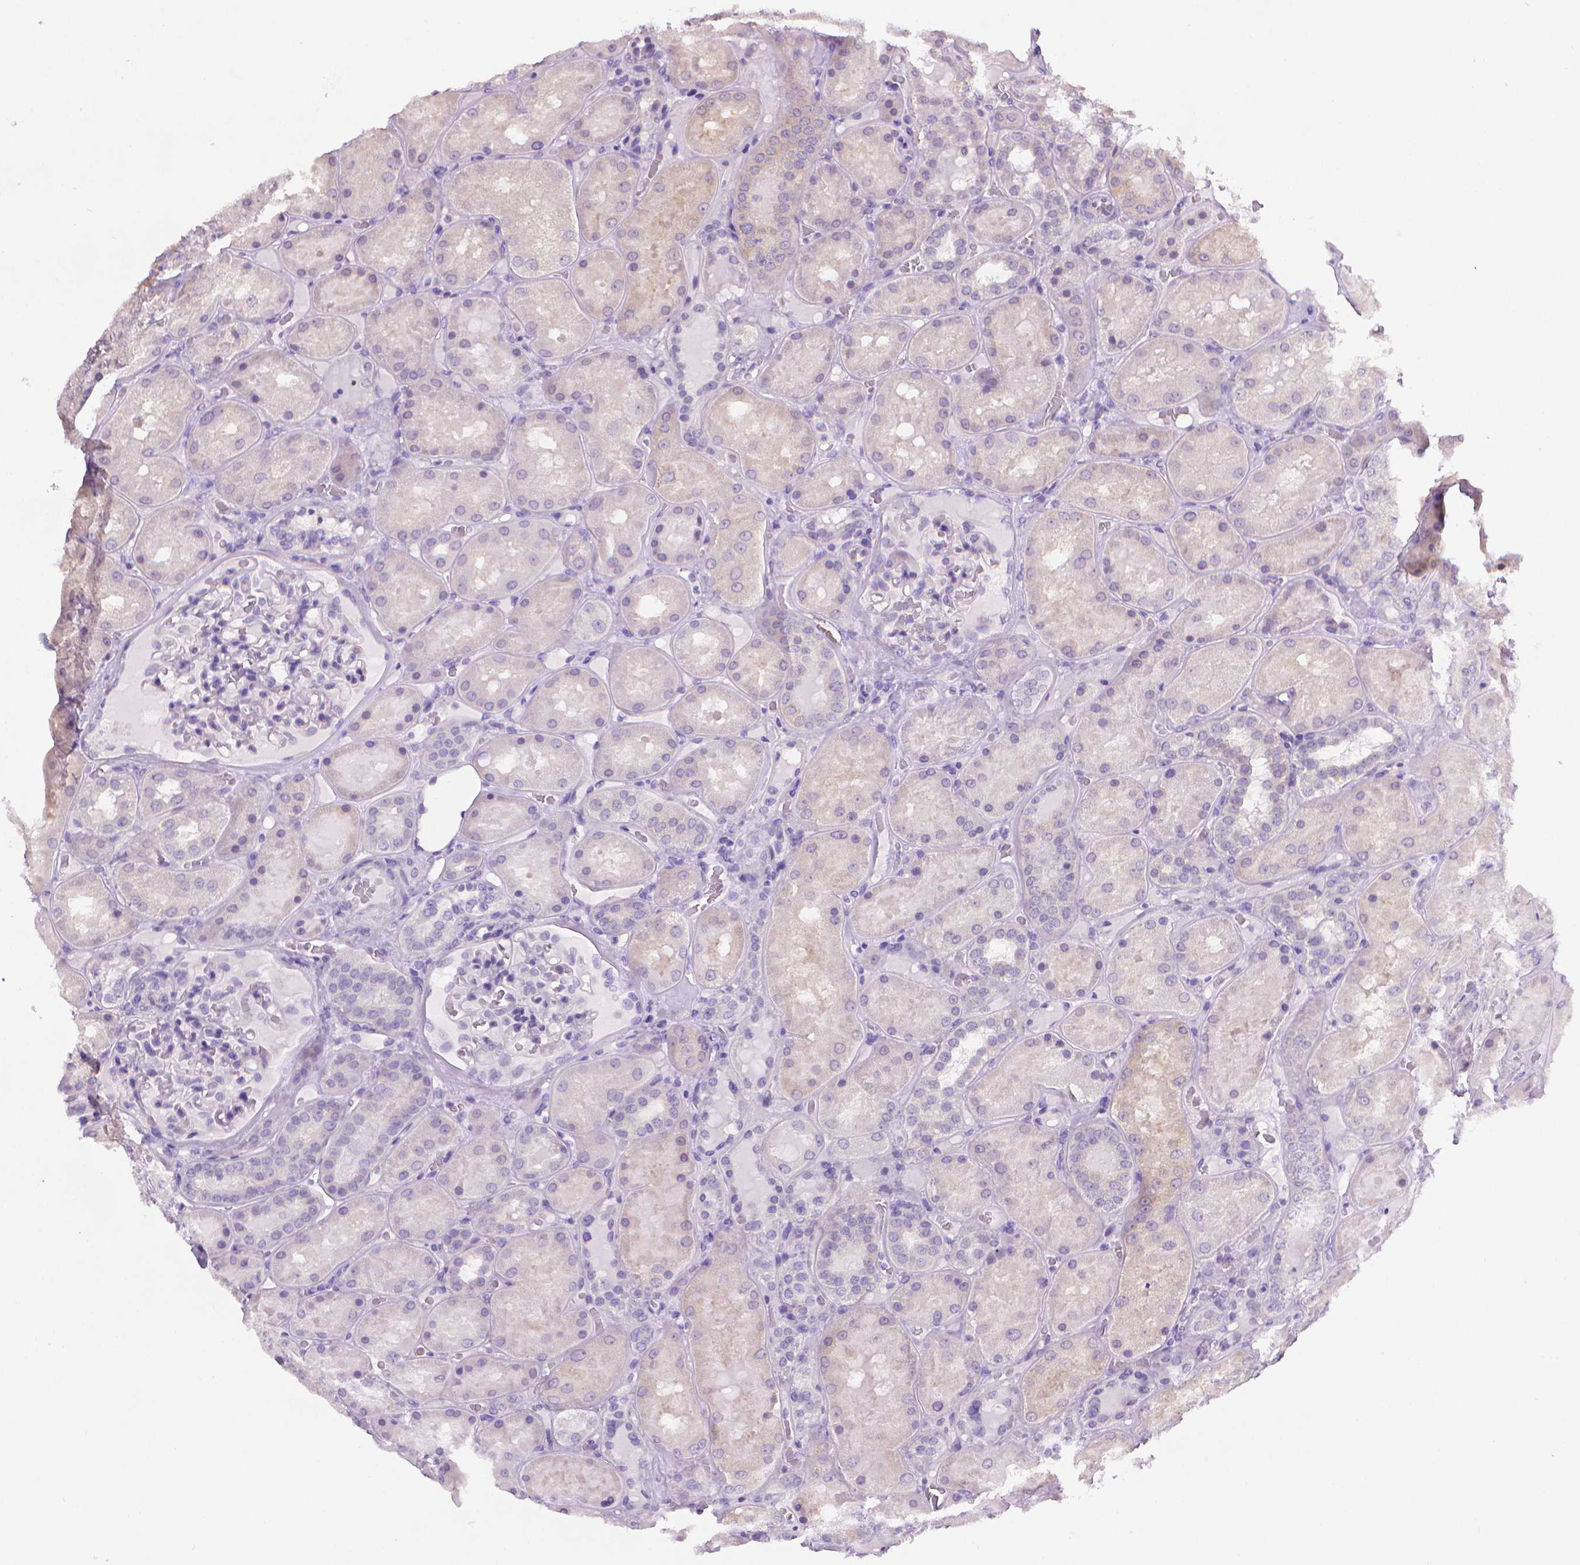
{"staining": {"intensity": "negative", "quantity": "none", "location": "none"}, "tissue": "kidney", "cell_type": "Cells in glomeruli", "image_type": "normal", "snomed": [{"axis": "morphology", "description": "Normal tissue, NOS"}, {"axis": "topography", "description": "Kidney"}], "caption": "Cells in glomeruli are negative for brown protein staining in unremarkable kidney. Brightfield microscopy of immunohistochemistry (IHC) stained with DAB (3,3'-diaminobenzidine) (brown) and hematoxylin (blue), captured at high magnification.", "gene": "FASN", "patient": {"sex": "male", "age": 73}}